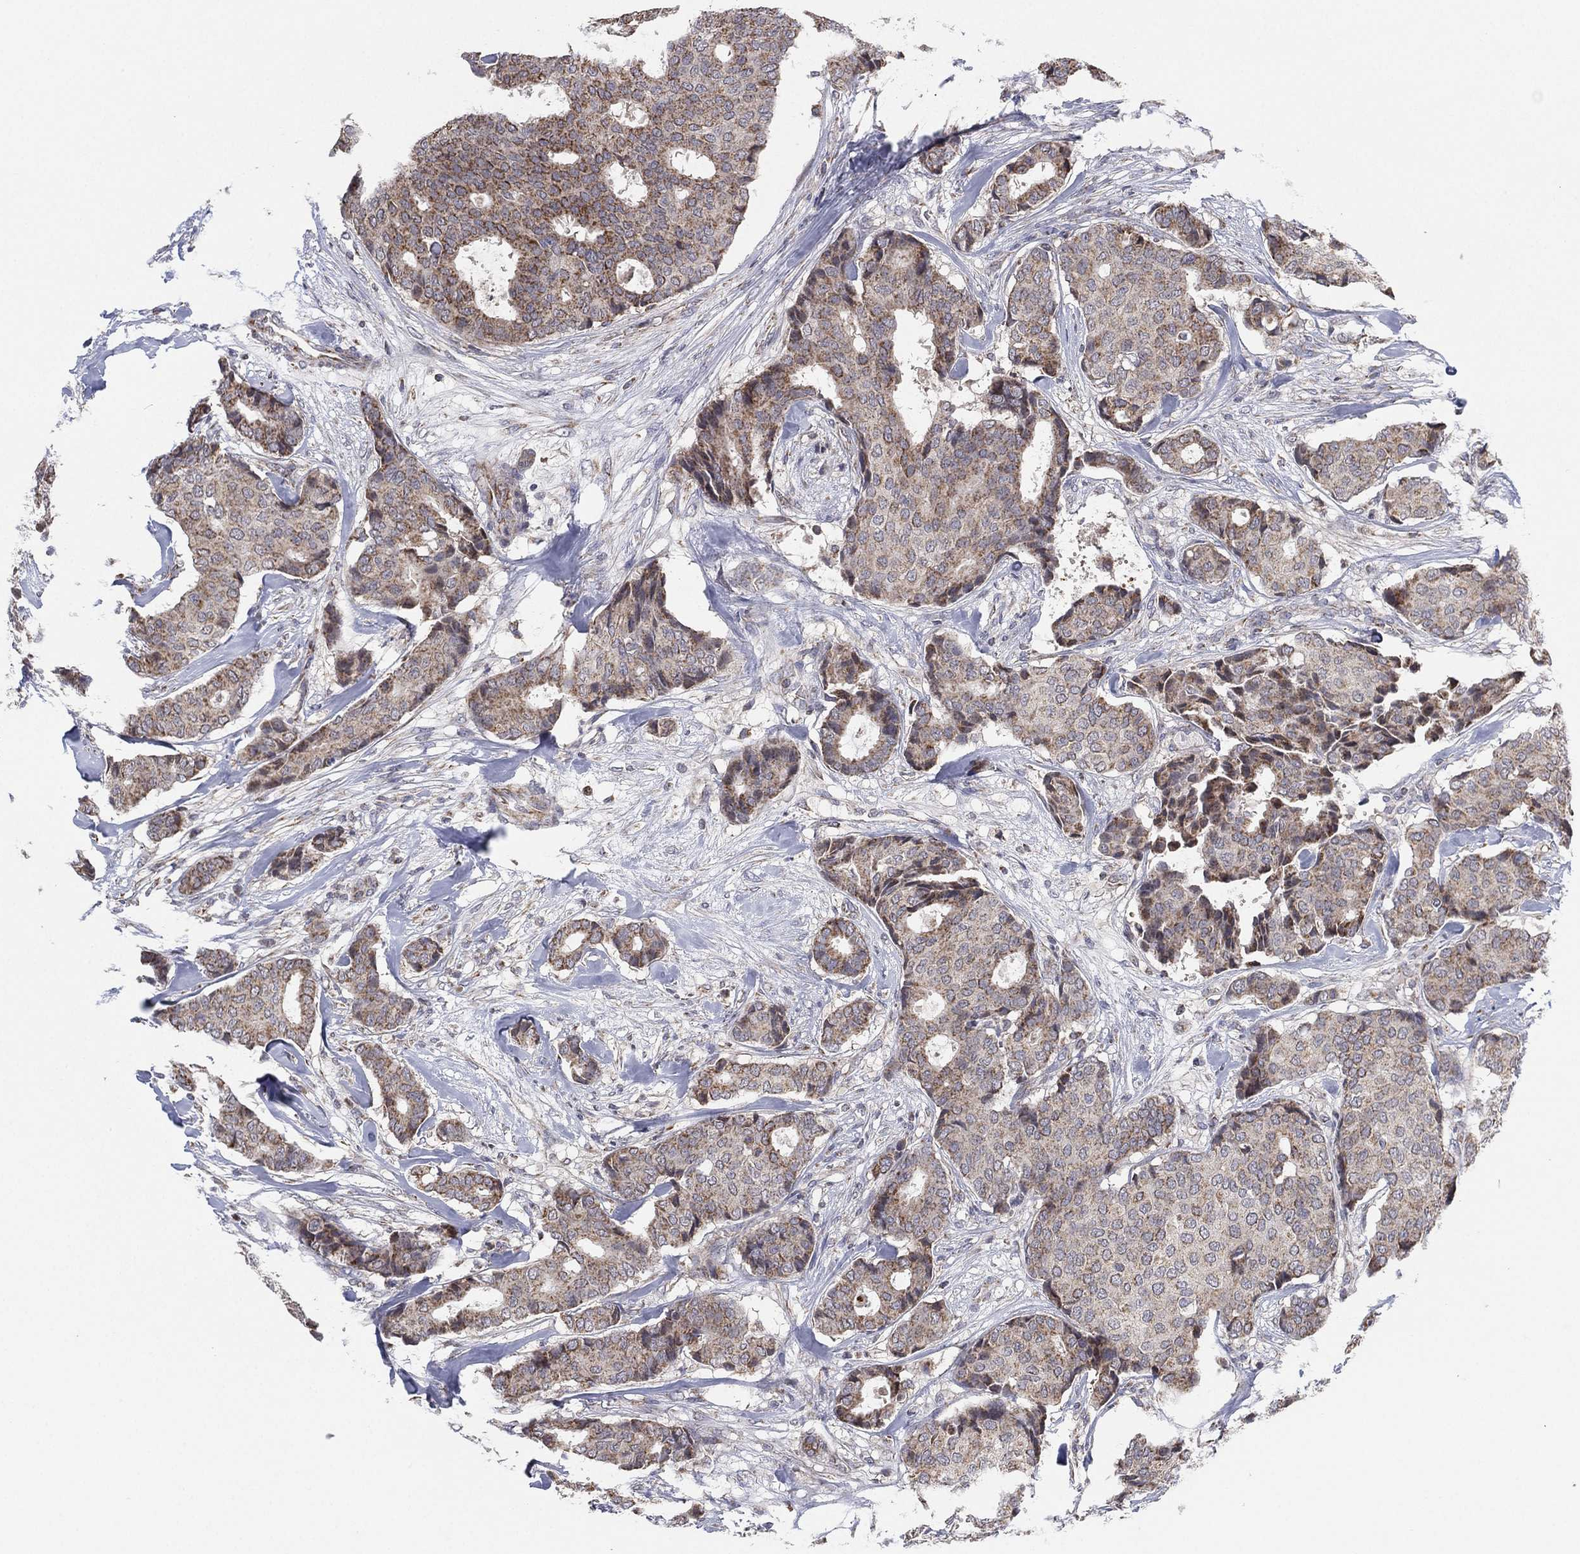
{"staining": {"intensity": "weak", "quantity": "25%-75%", "location": "cytoplasmic/membranous"}, "tissue": "breast cancer", "cell_type": "Tumor cells", "image_type": "cancer", "snomed": [{"axis": "morphology", "description": "Duct carcinoma"}, {"axis": "topography", "description": "Breast"}], "caption": "Human invasive ductal carcinoma (breast) stained with a brown dye shows weak cytoplasmic/membranous positive expression in about 25%-75% of tumor cells.", "gene": "PSMG4", "patient": {"sex": "female", "age": 75}}